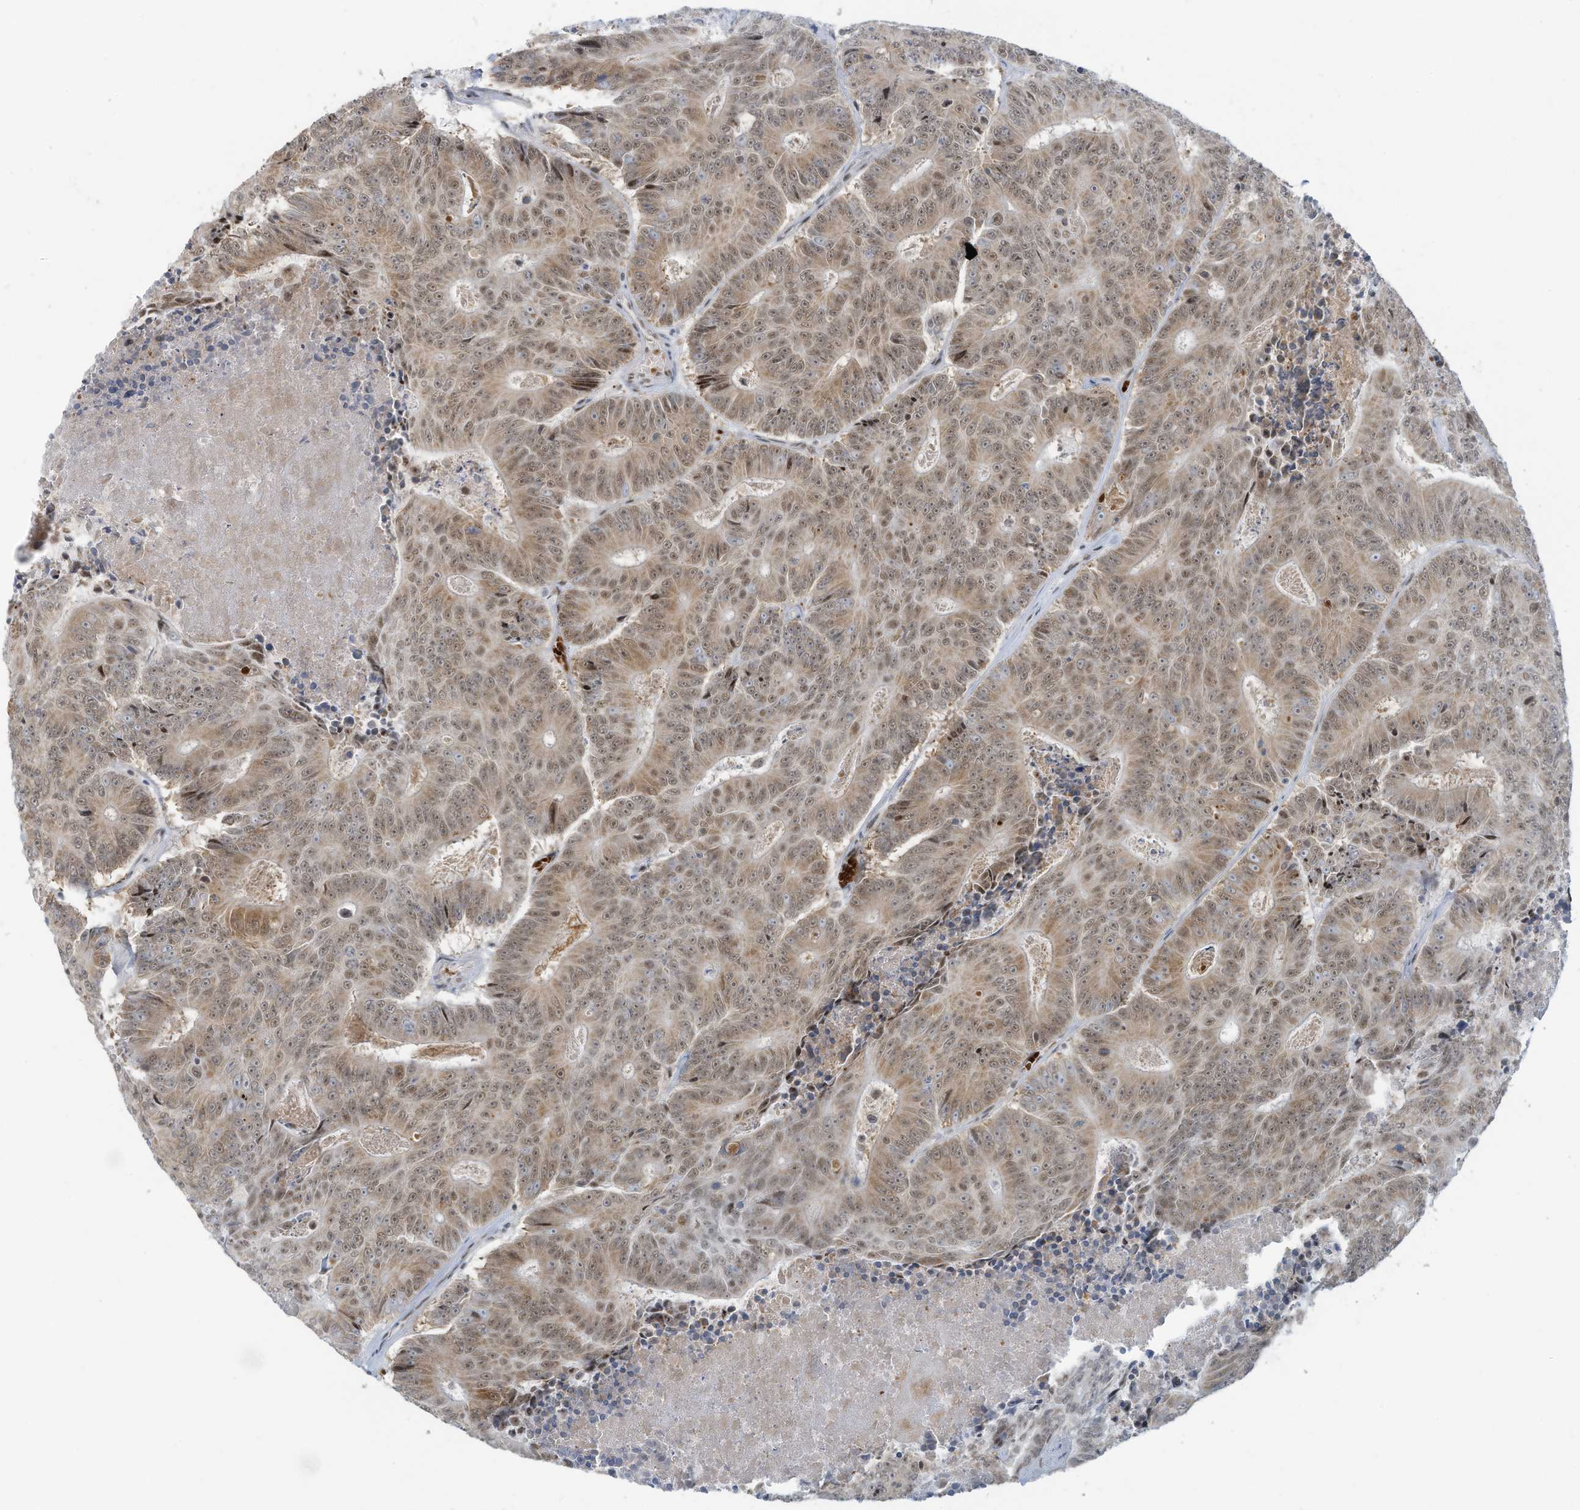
{"staining": {"intensity": "moderate", "quantity": ">75%", "location": "cytoplasmic/membranous,nuclear"}, "tissue": "colorectal cancer", "cell_type": "Tumor cells", "image_type": "cancer", "snomed": [{"axis": "morphology", "description": "Adenocarcinoma, NOS"}, {"axis": "topography", "description": "Colon"}], "caption": "Immunohistochemistry (IHC) (DAB (3,3'-diaminobenzidine)) staining of human colorectal adenocarcinoma shows moderate cytoplasmic/membranous and nuclear protein positivity in about >75% of tumor cells. The protein is shown in brown color, while the nuclei are stained blue.", "gene": "ECT2L", "patient": {"sex": "male", "age": 83}}